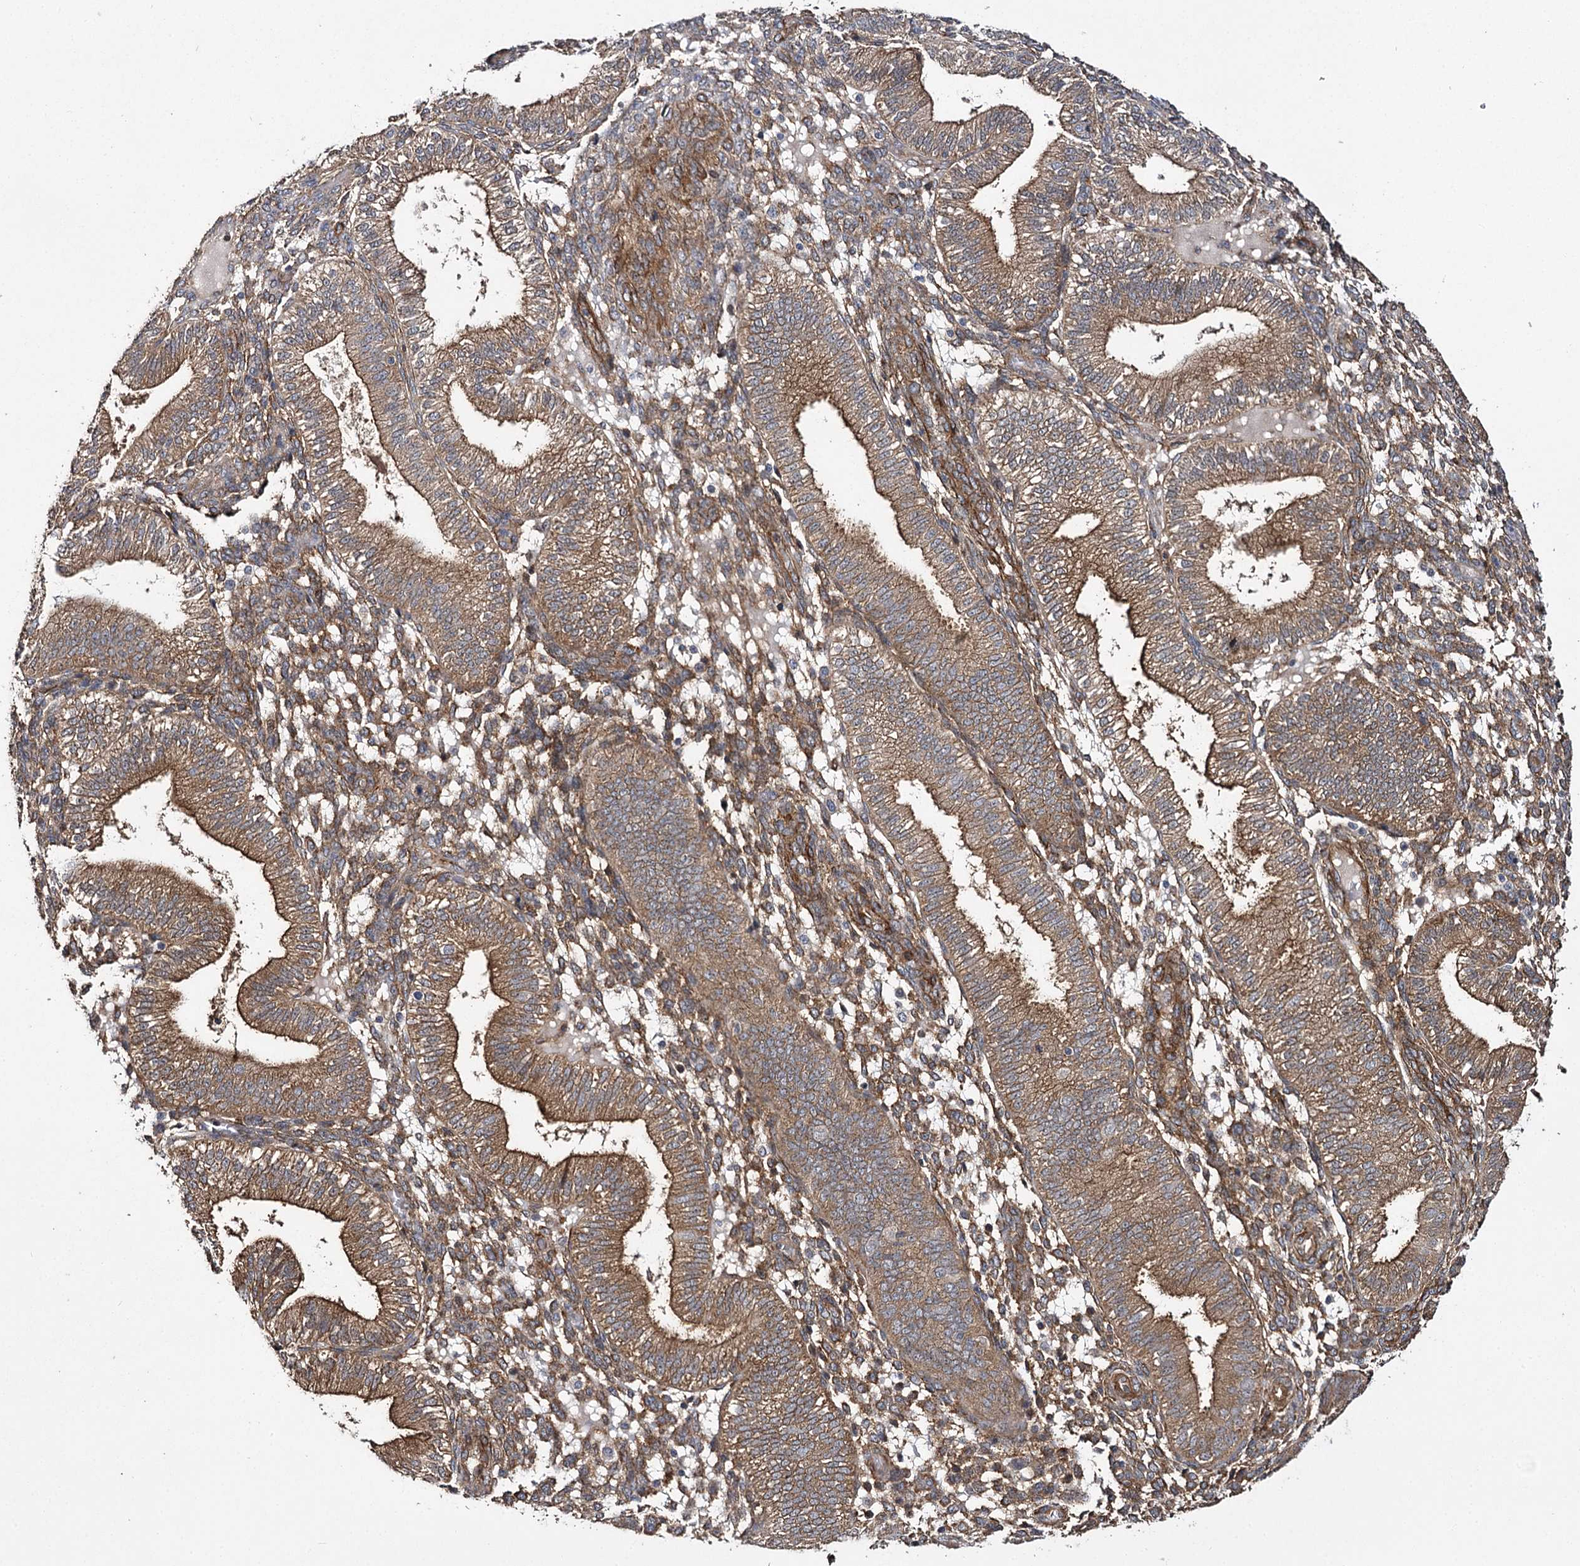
{"staining": {"intensity": "negative", "quantity": "none", "location": "none"}, "tissue": "endometrium", "cell_type": "Cells in endometrial stroma", "image_type": "normal", "snomed": [{"axis": "morphology", "description": "Normal tissue, NOS"}, {"axis": "topography", "description": "Endometrium"}], "caption": "Micrograph shows no protein expression in cells in endometrial stroma of unremarkable endometrium.", "gene": "MYO1C", "patient": {"sex": "female", "age": 39}}